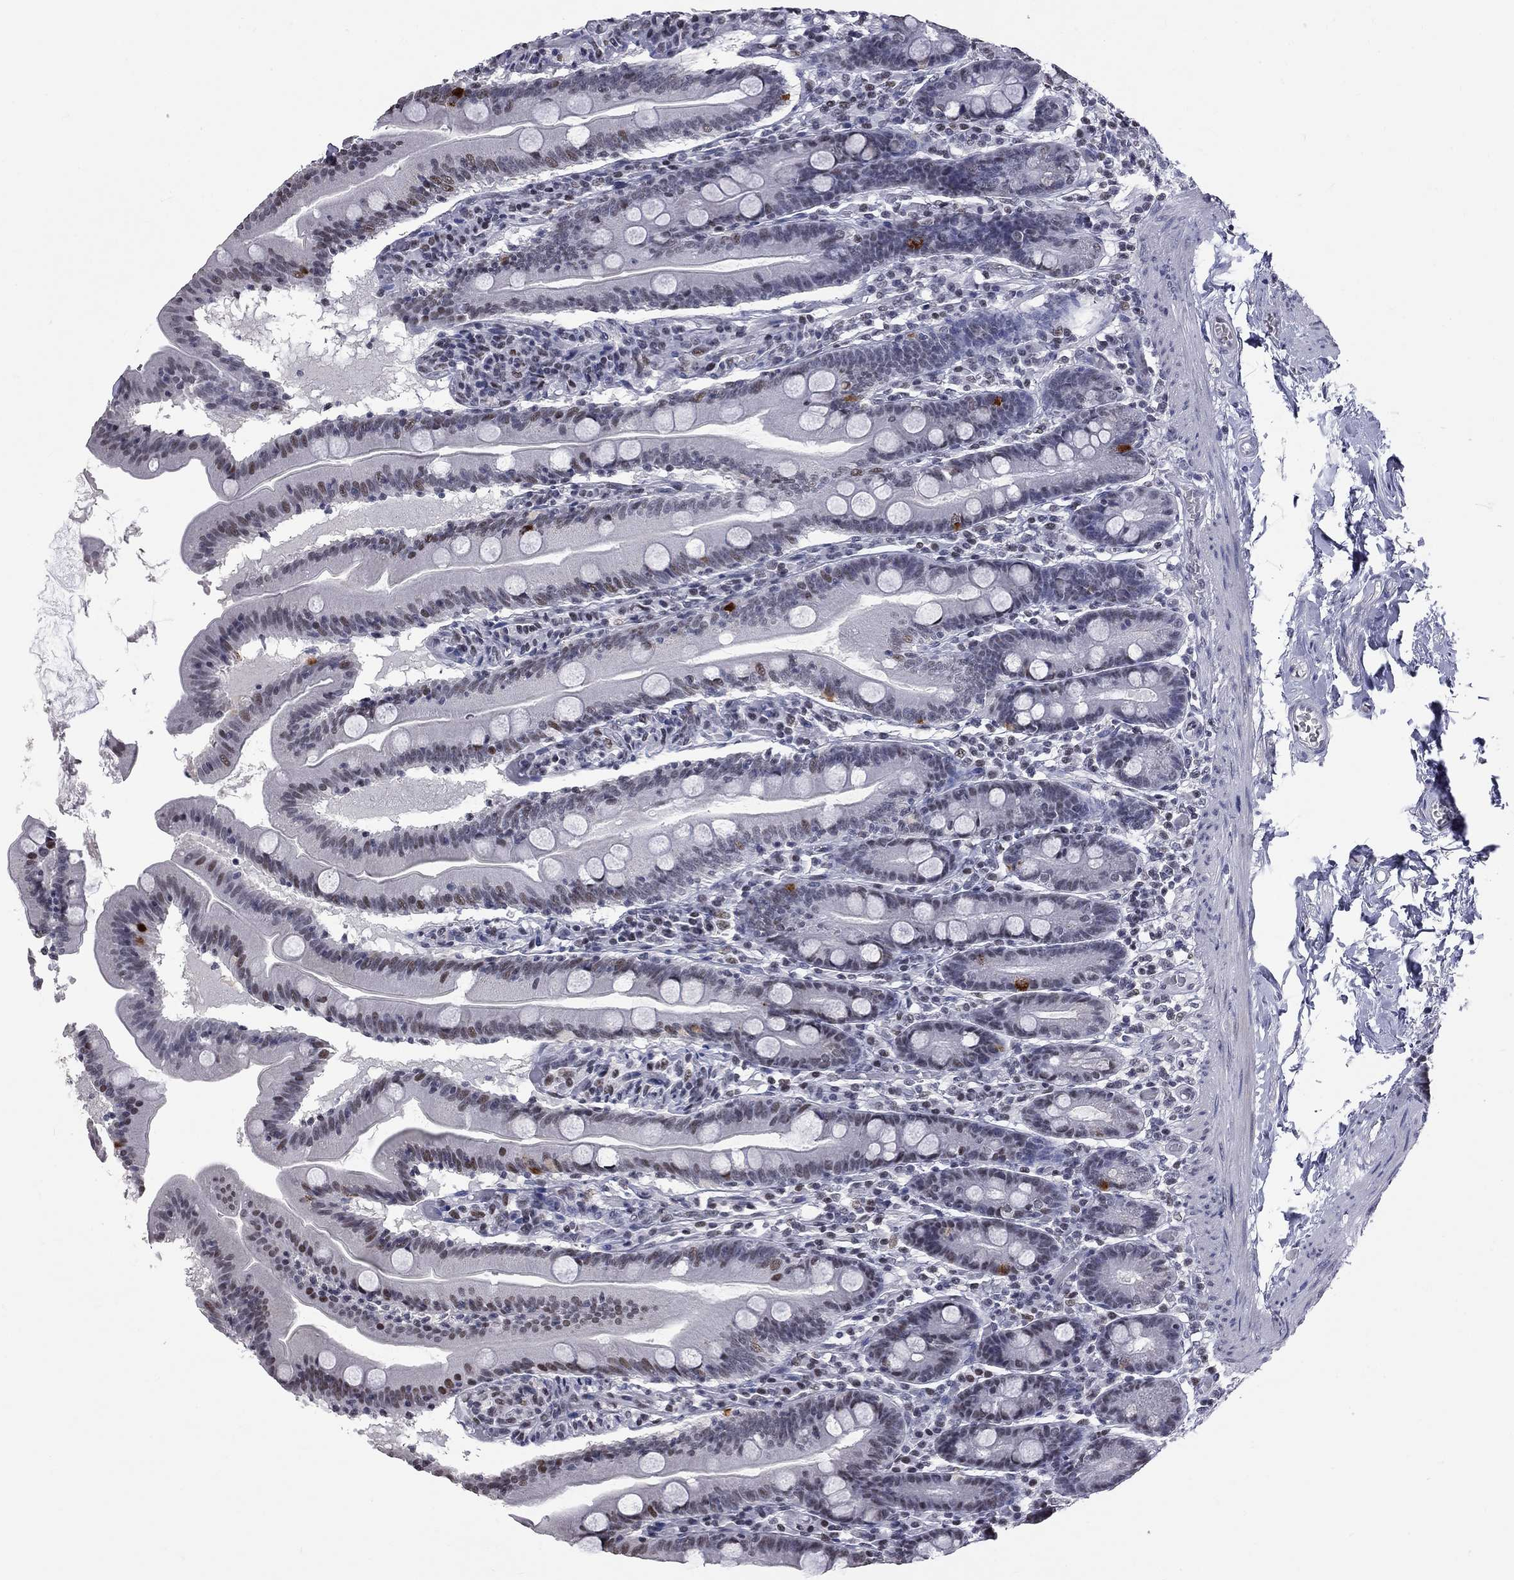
{"staining": {"intensity": "strong", "quantity": "<25%", "location": "nuclear"}, "tissue": "small intestine", "cell_type": "Glandular cells", "image_type": "normal", "snomed": [{"axis": "morphology", "description": "Normal tissue, NOS"}, {"axis": "topography", "description": "Small intestine"}], "caption": "Immunohistochemistry of benign human small intestine exhibits medium levels of strong nuclear staining in approximately <25% of glandular cells.", "gene": "ZNF154", "patient": {"sex": "male", "age": 37}}